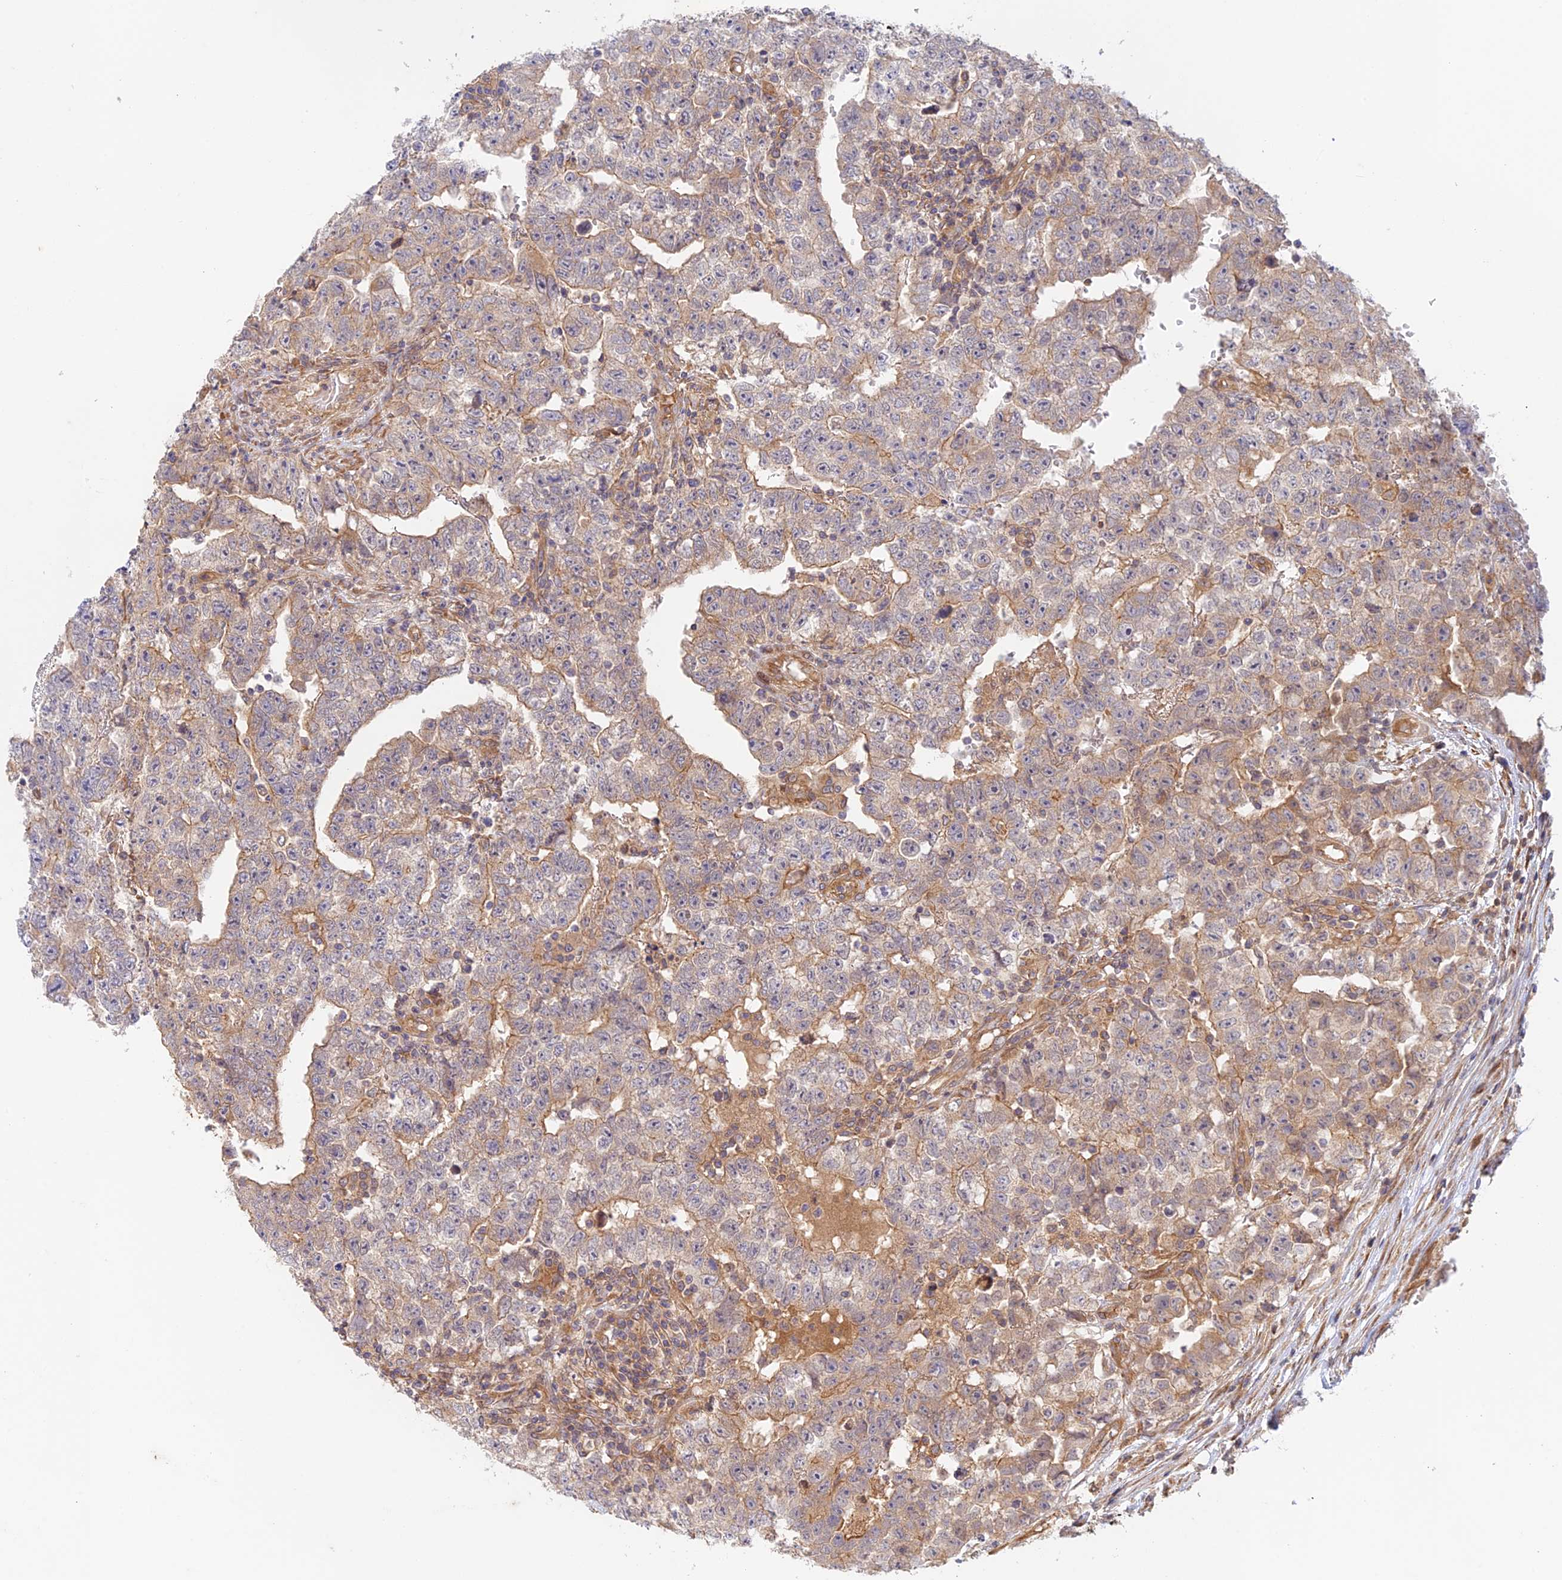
{"staining": {"intensity": "weak", "quantity": "25%-75%", "location": "cytoplasmic/membranous"}, "tissue": "testis cancer", "cell_type": "Tumor cells", "image_type": "cancer", "snomed": [{"axis": "morphology", "description": "Carcinoma, Embryonal, NOS"}, {"axis": "topography", "description": "Testis"}], "caption": "Immunohistochemical staining of embryonal carcinoma (testis) exhibits low levels of weak cytoplasmic/membranous protein expression in approximately 25%-75% of tumor cells.", "gene": "MYO9A", "patient": {"sex": "male", "age": 25}}